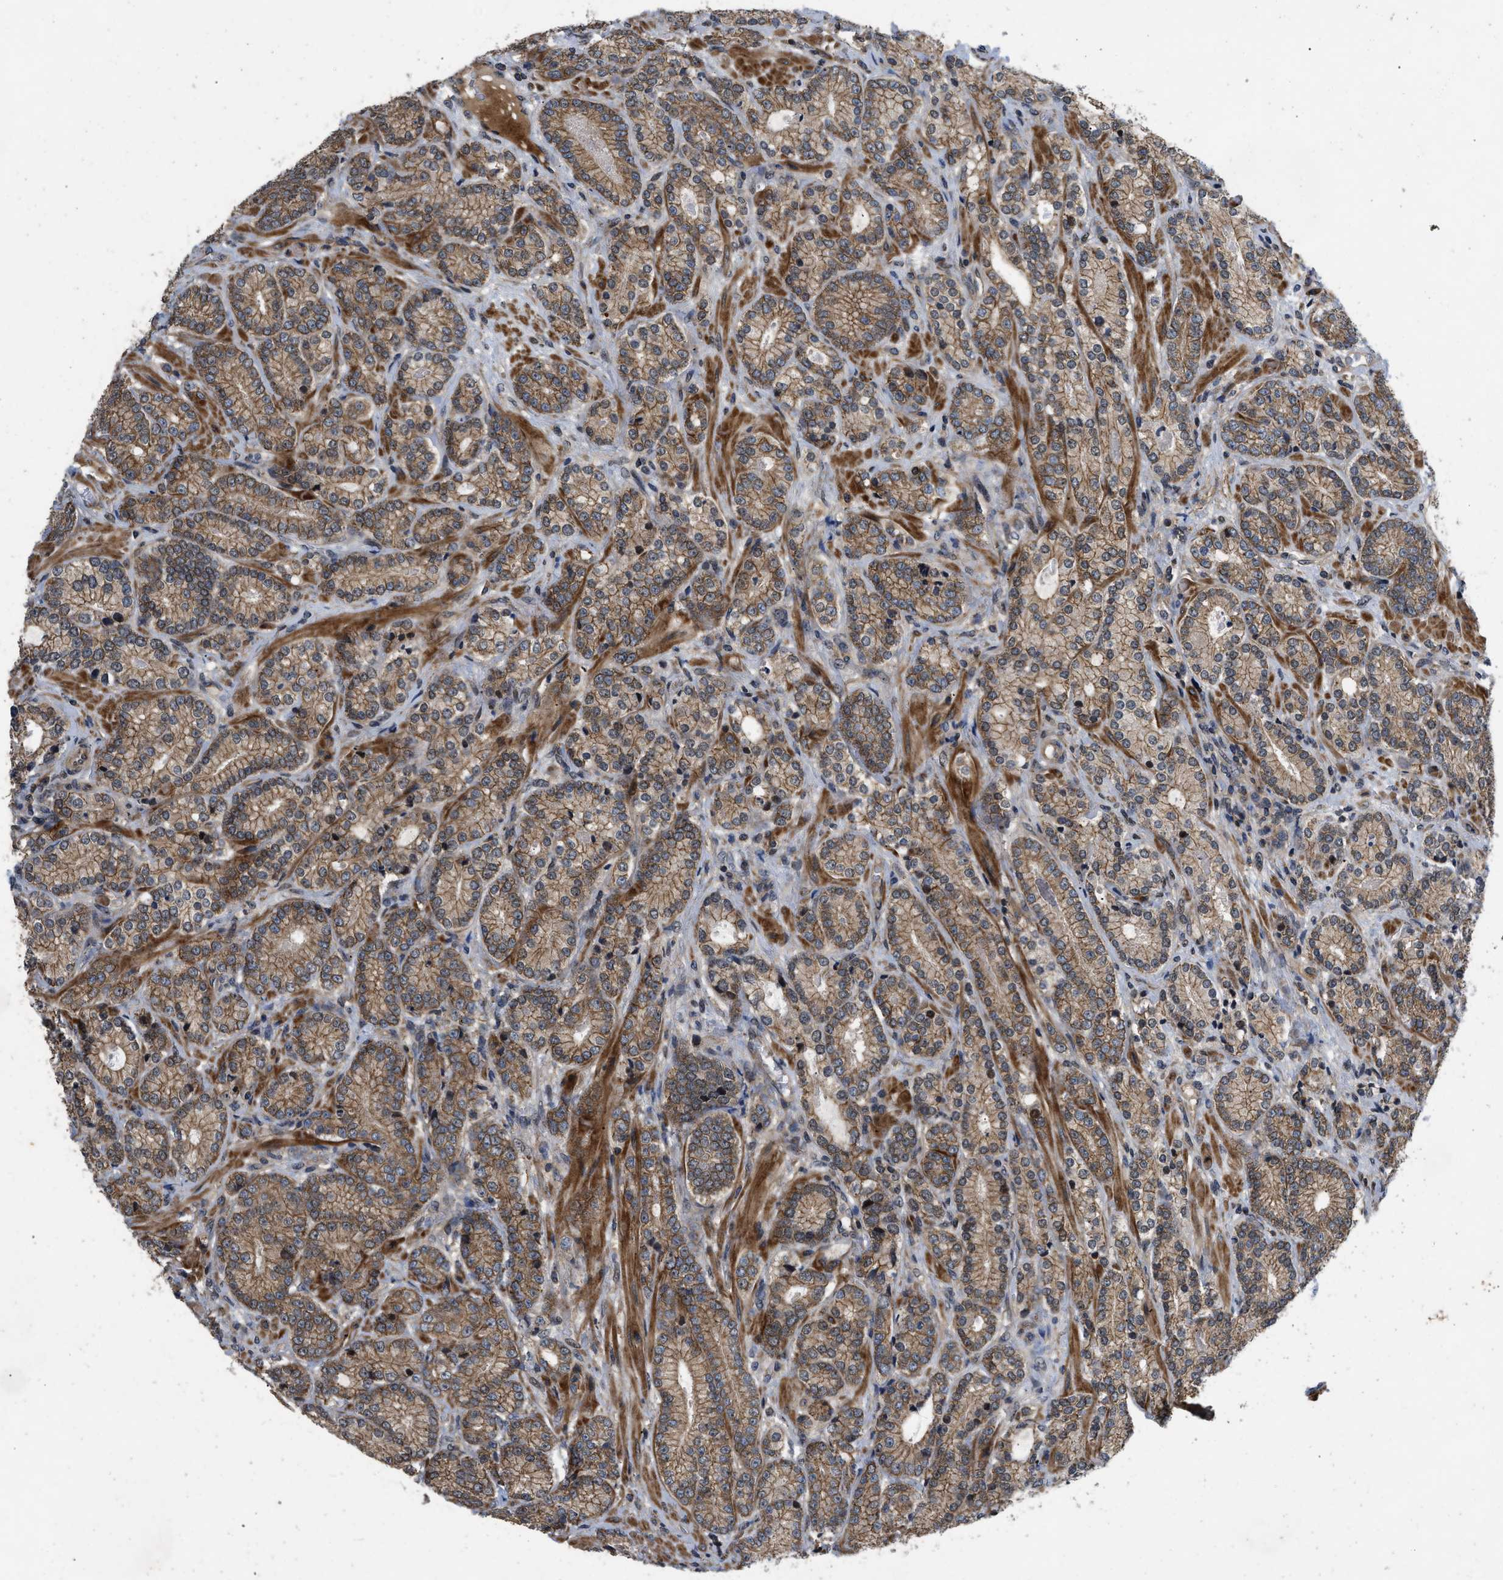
{"staining": {"intensity": "moderate", "quantity": ">75%", "location": "cytoplasmic/membranous"}, "tissue": "prostate cancer", "cell_type": "Tumor cells", "image_type": "cancer", "snomed": [{"axis": "morphology", "description": "Adenocarcinoma, High grade"}, {"axis": "topography", "description": "Prostate"}], "caption": "Immunohistochemical staining of high-grade adenocarcinoma (prostate) reveals moderate cytoplasmic/membranous protein positivity in about >75% of tumor cells.", "gene": "PRDM14", "patient": {"sex": "male", "age": 61}}